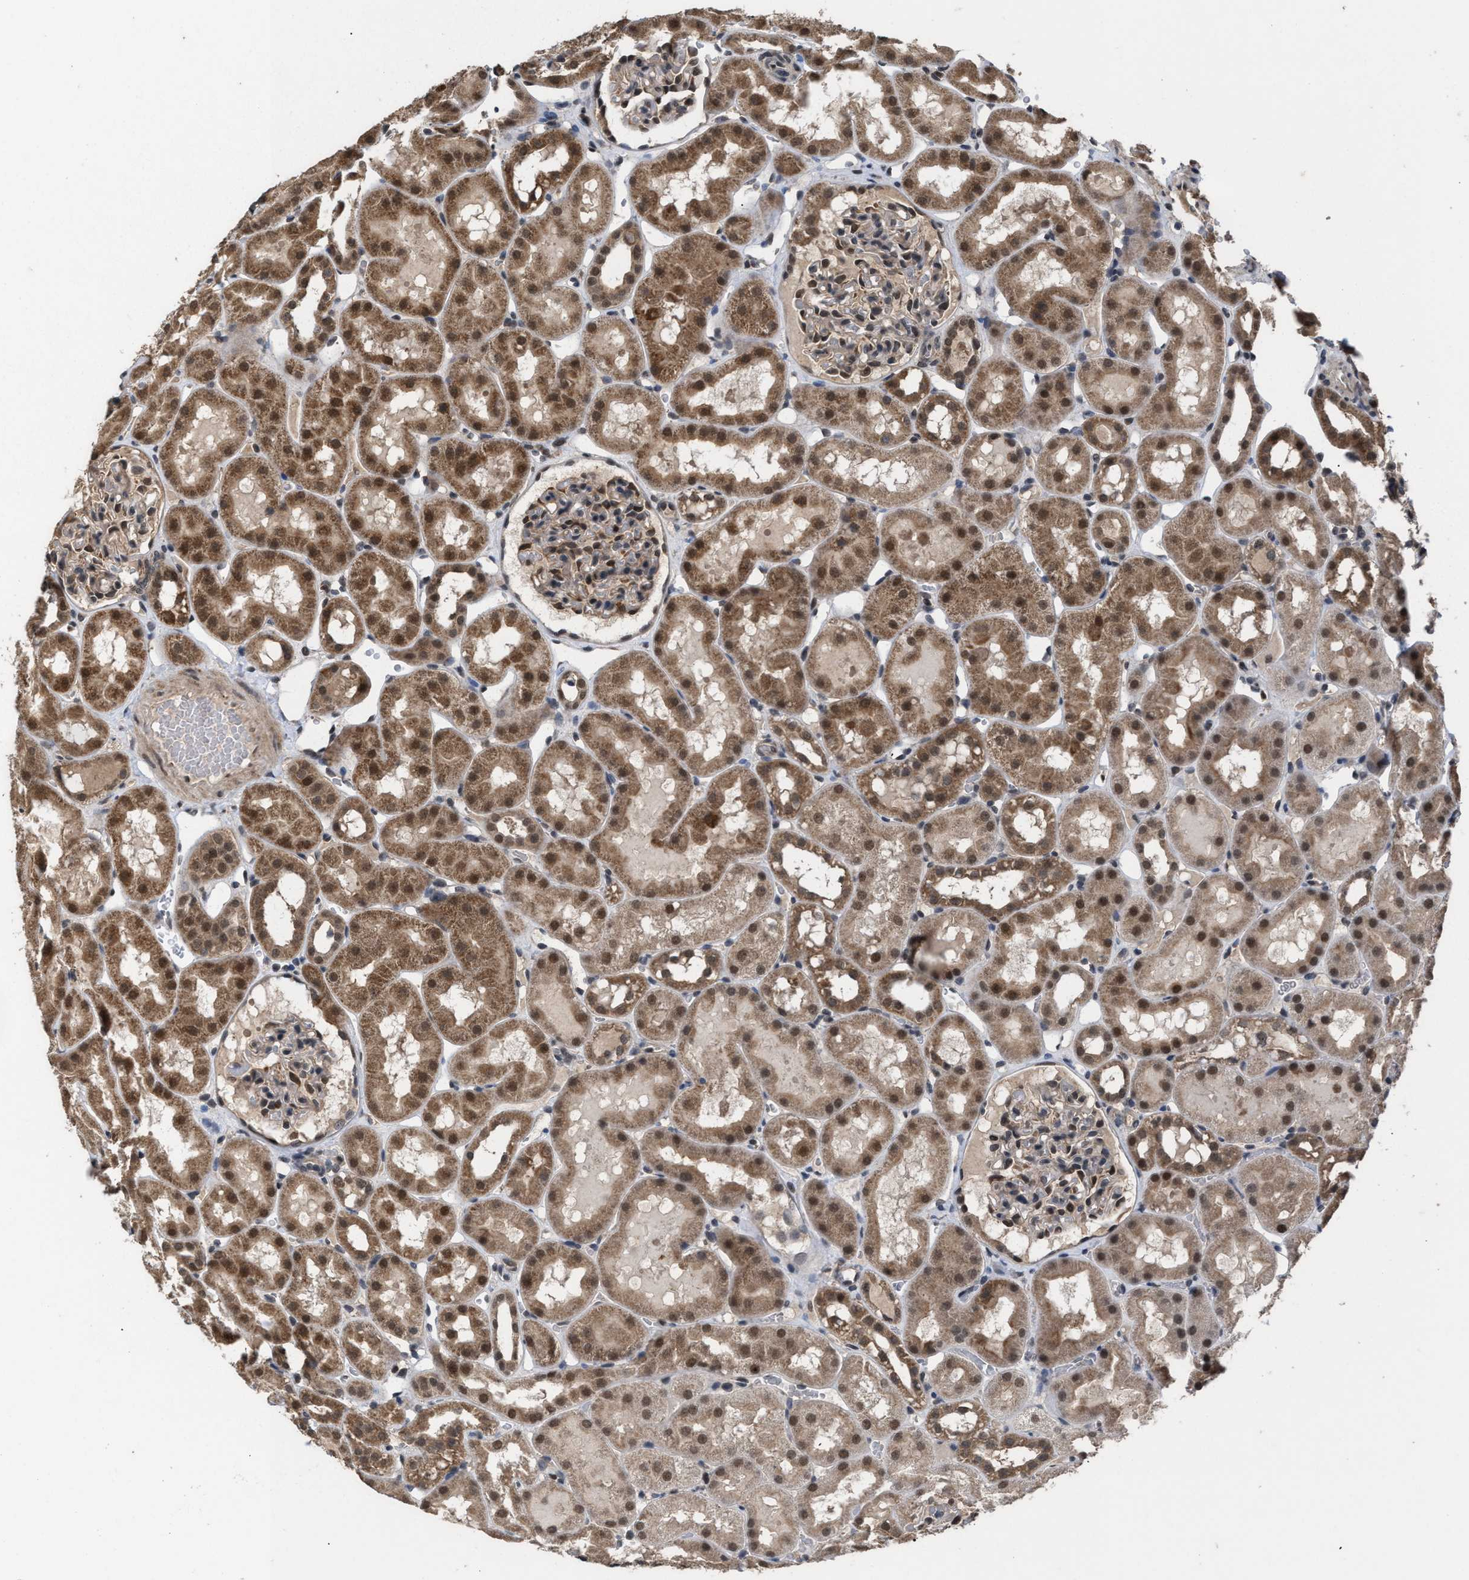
{"staining": {"intensity": "moderate", "quantity": "25%-75%", "location": "cytoplasmic/membranous,nuclear"}, "tissue": "kidney", "cell_type": "Cells in glomeruli", "image_type": "normal", "snomed": [{"axis": "morphology", "description": "Normal tissue, NOS"}, {"axis": "topography", "description": "Kidney"}, {"axis": "topography", "description": "Urinary bladder"}], "caption": "A brown stain shows moderate cytoplasmic/membranous,nuclear staining of a protein in cells in glomeruli of unremarkable kidney. Using DAB (brown) and hematoxylin (blue) stains, captured at high magnification using brightfield microscopy.", "gene": "C9orf78", "patient": {"sex": "male", "age": 16}}